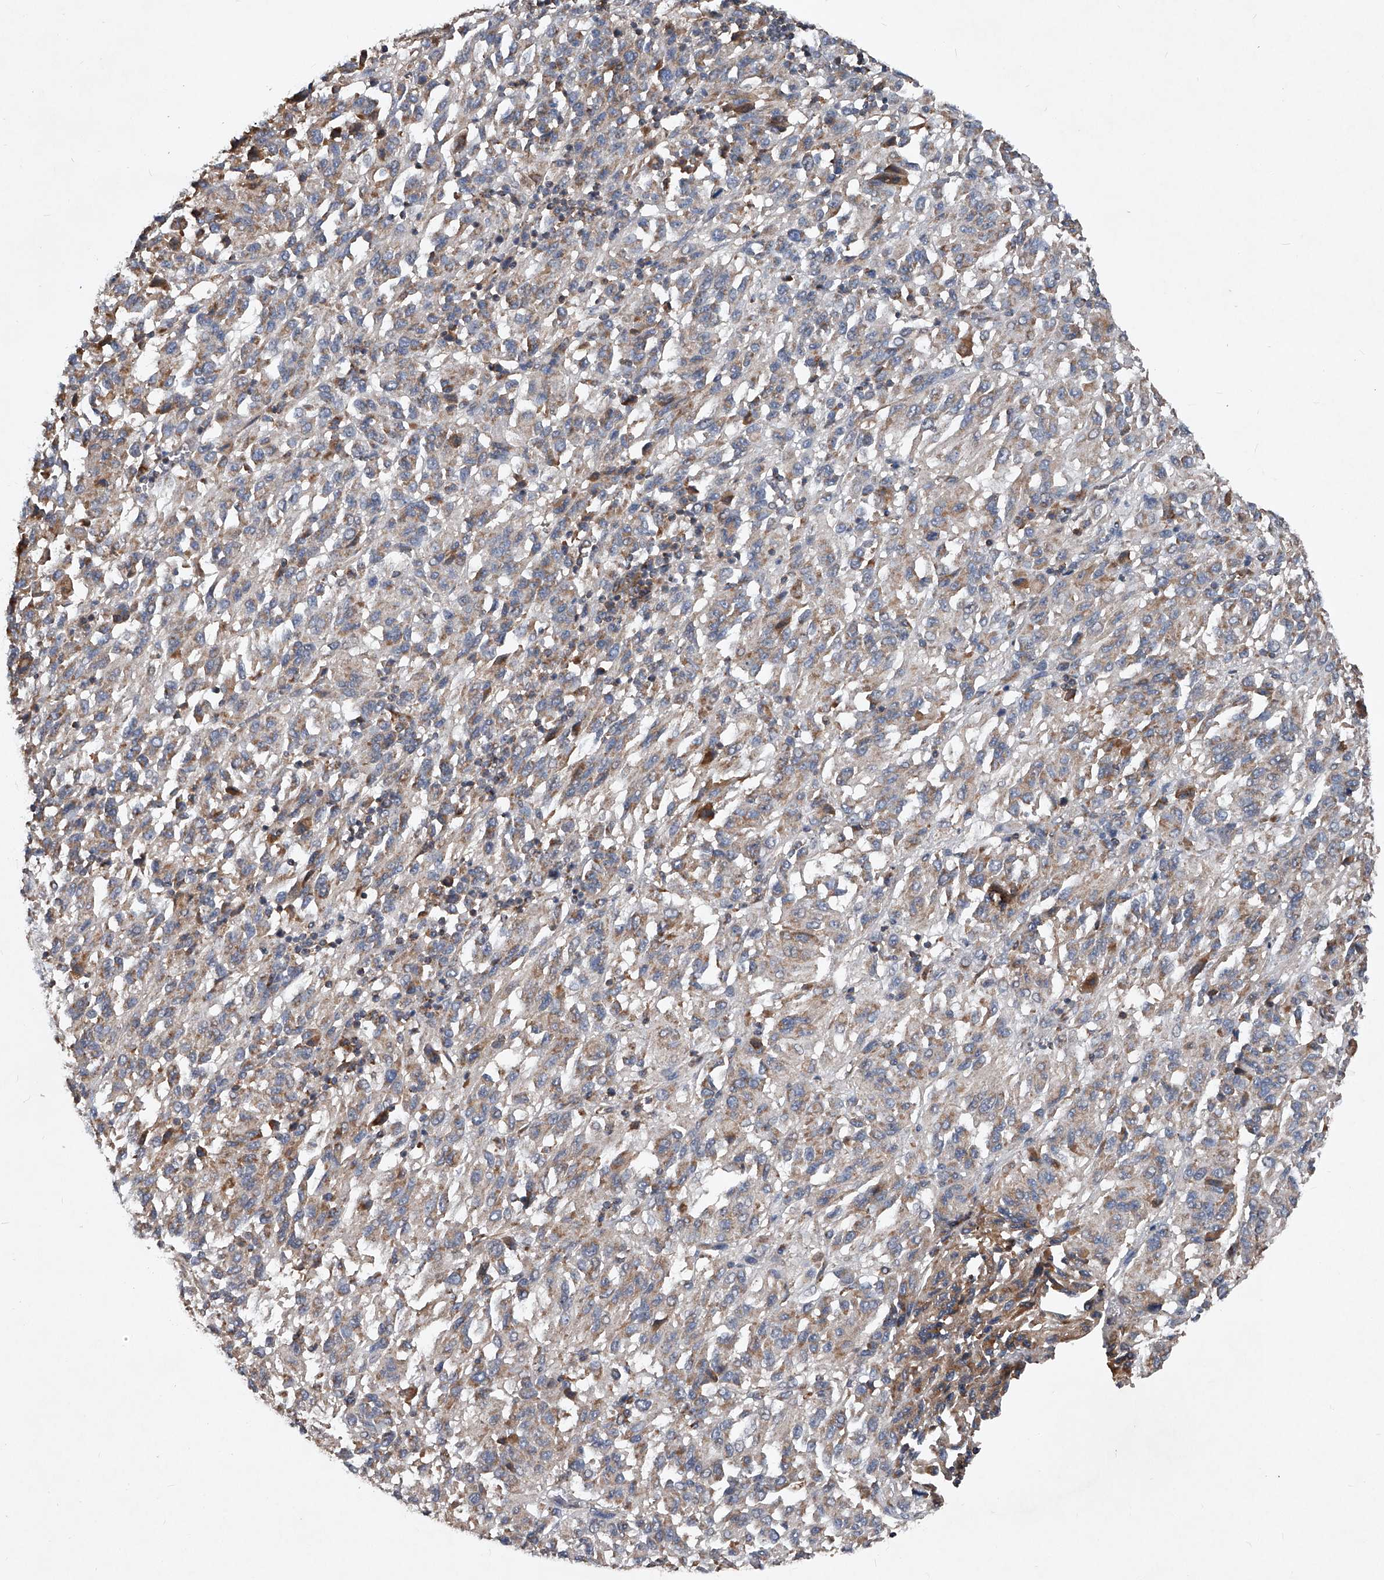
{"staining": {"intensity": "weak", "quantity": "<25%", "location": "cytoplasmic/membranous"}, "tissue": "melanoma", "cell_type": "Tumor cells", "image_type": "cancer", "snomed": [{"axis": "morphology", "description": "Malignant melanoma, Metastatic site"}, {"axis": "topography", "description": "Lung"}], "caption": "Tumor cells show no significant protein positivity in malignant melanoma (metastatic site).", "gene": "SDHA", "patient": {"sex": "male", "age": 64}}